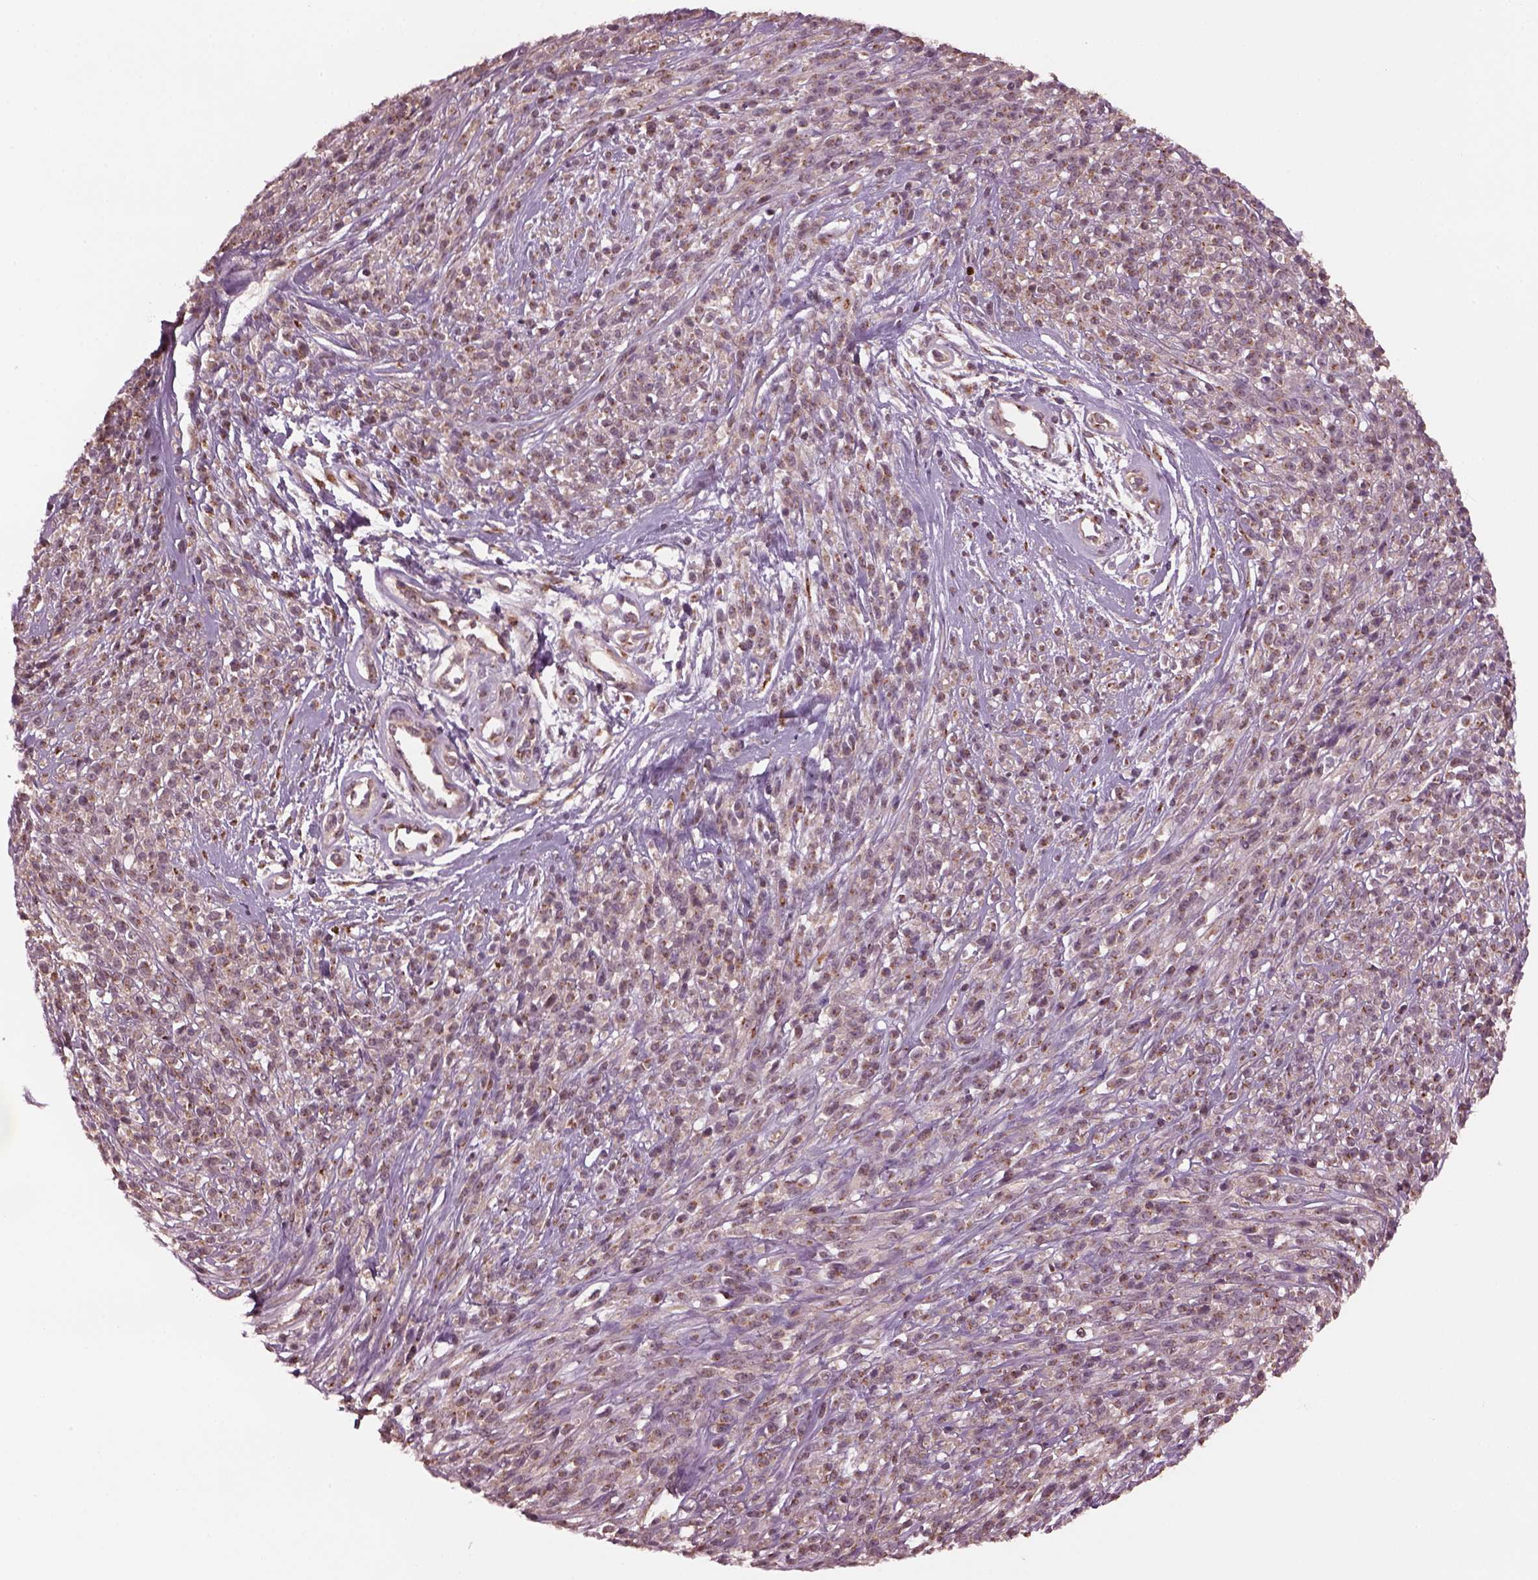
{"staining": {"intensity": "moderate", "quantity": "<25%", "location": "cytoplasmic/membranous"}, "tissue": "melanoma", "cell_type": "Tumor cells", "image_type": "cancer", "snomed": [{"axis": "morphology", "description": "Malignant melanoma, NOS"}, {"axis": "topography", "description": "Skin"}, {"axis": "topography", "description": "Skin of trunk"}], "caption": "About <25% of tumor cells in melanoma reveal moderate cytoplasmic/membranous protein positivity as visualized by brown immunohistochemical staining.", "gene": "RUFY3", "patient": {"sex": "male", "age": 74}}